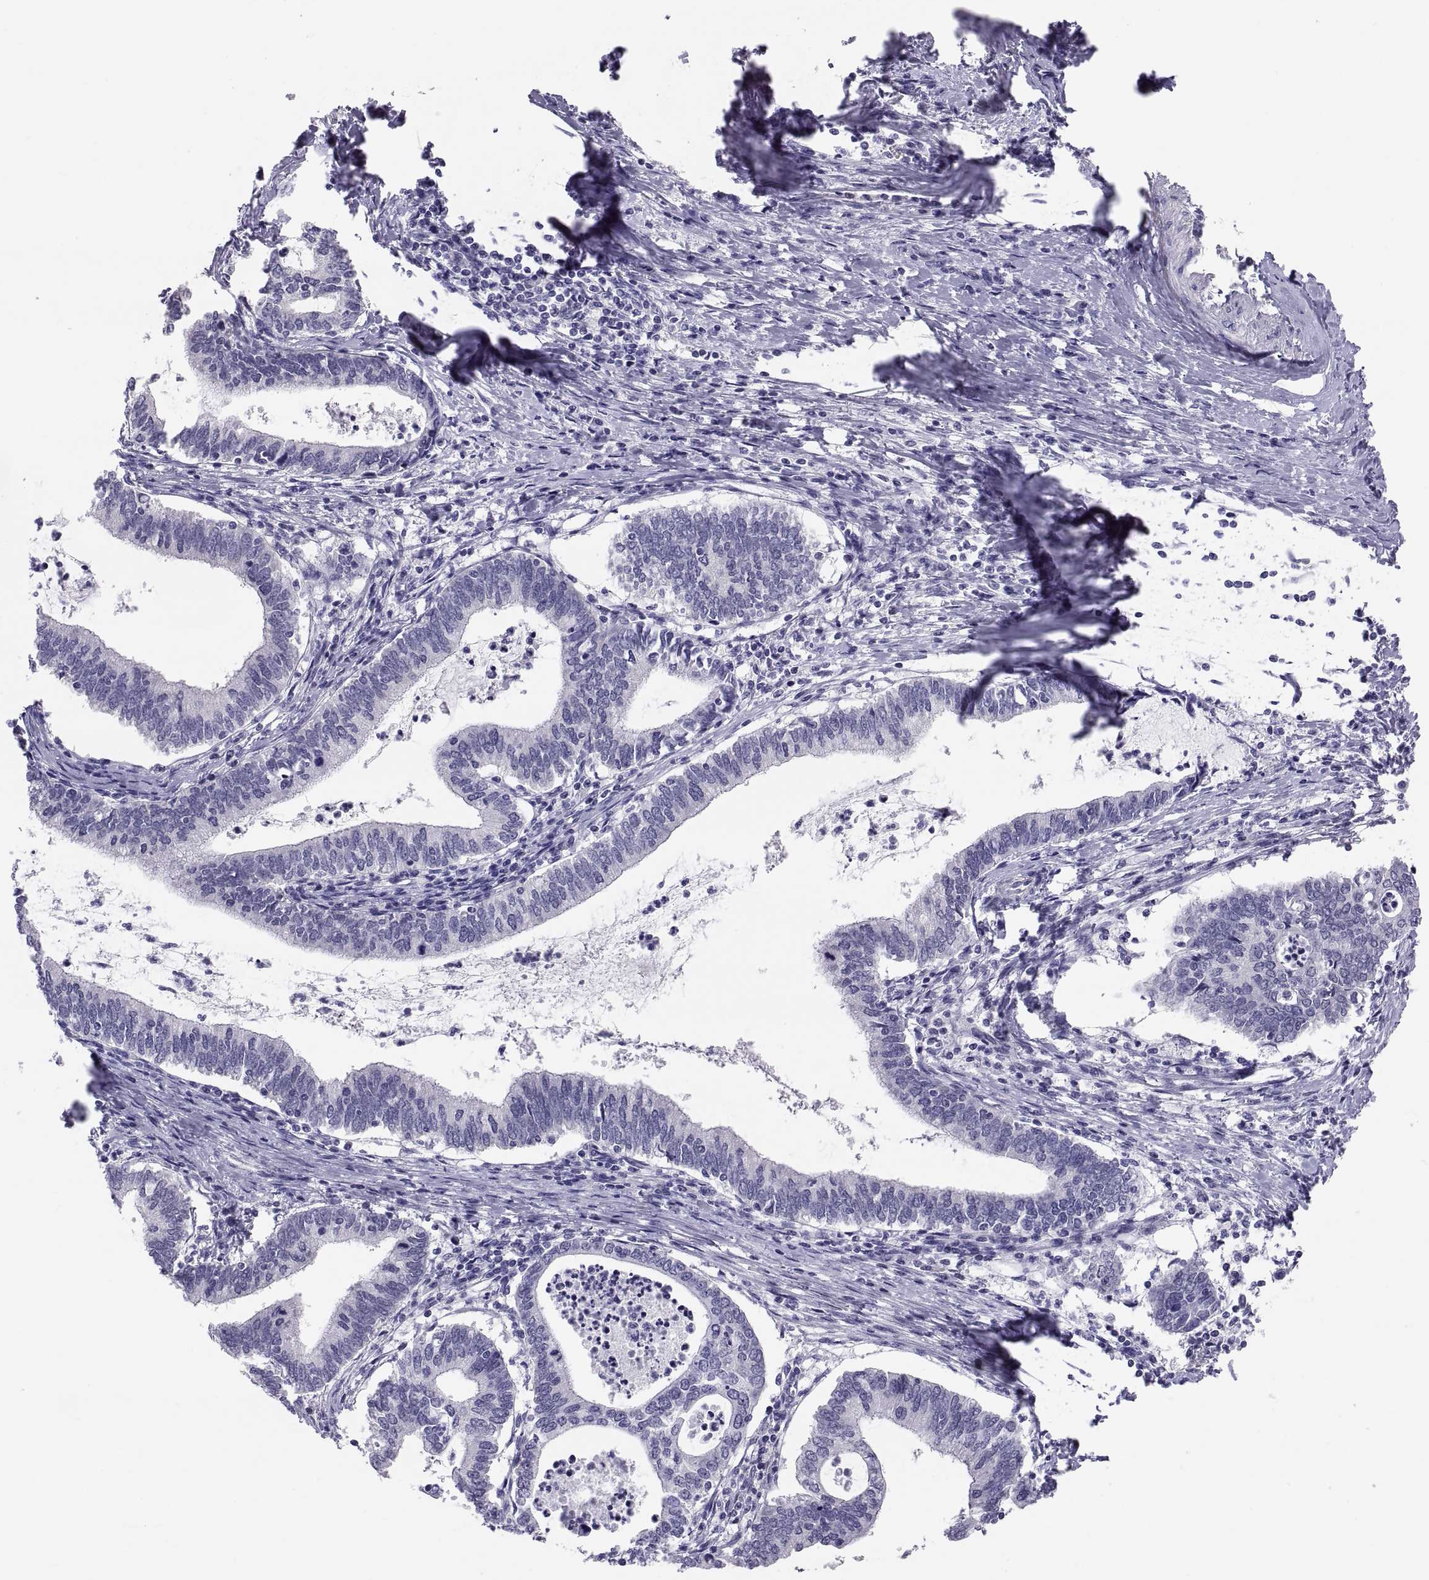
{"staining": {"intensity": "negative", "quantity": "none", "location": "none"}, "tissue": "cervical cancer", "cell_type": "Tumor cells", "image_type": "cancer", "snomed": [{"axis": "morphology", "description": "Adenocarcinoma, NOS"}, {"axis": "topography", "description": "Cervix"}], "caption": "Immunohistochemical staining of cervical cancer displays no significant expression in tumor cells.", "gene": "FAM170A", "patient": {"sex": "female", "age": 42}}